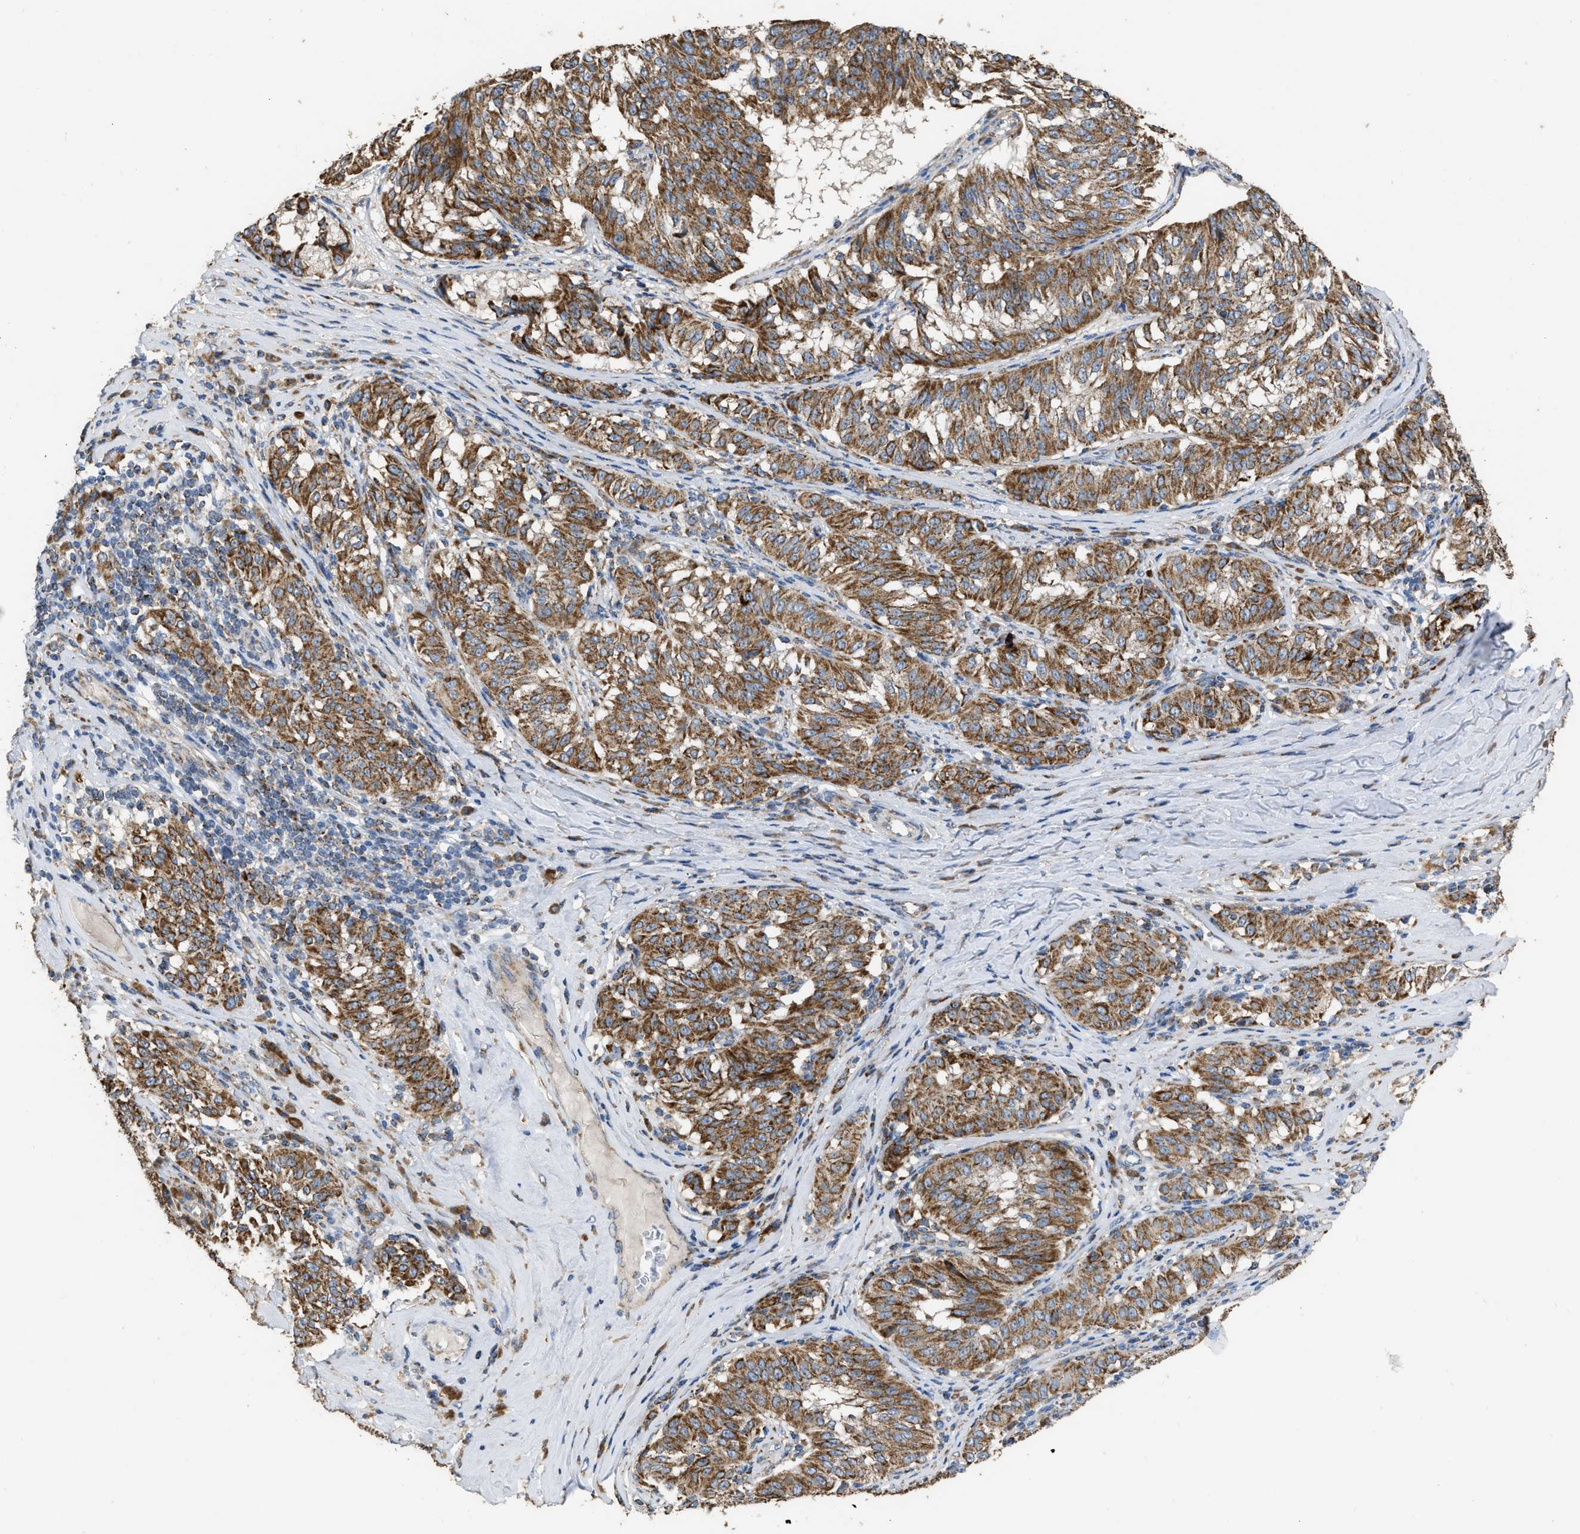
{"staining": {"intensity": "moderate", "quantity": ">75%", "location": "cytoplasmic/membranous"}, "tissue": "melanoma", "cell_type": "Tumor cells", "image_type": "cancer", "snomed": [{"axis": "morphology", "description": "Malignant melanoma, NOS"}, {"axis": "topography", "description": "Skin"}], "caption": "Protein positivity by immunohistochemistry exhibits moderate cytoplasmic/membranous positivity in about >75% of tumor cells in melanoma.", "gene": "AK2", "patient": {"sex": "female", "age": 72}}